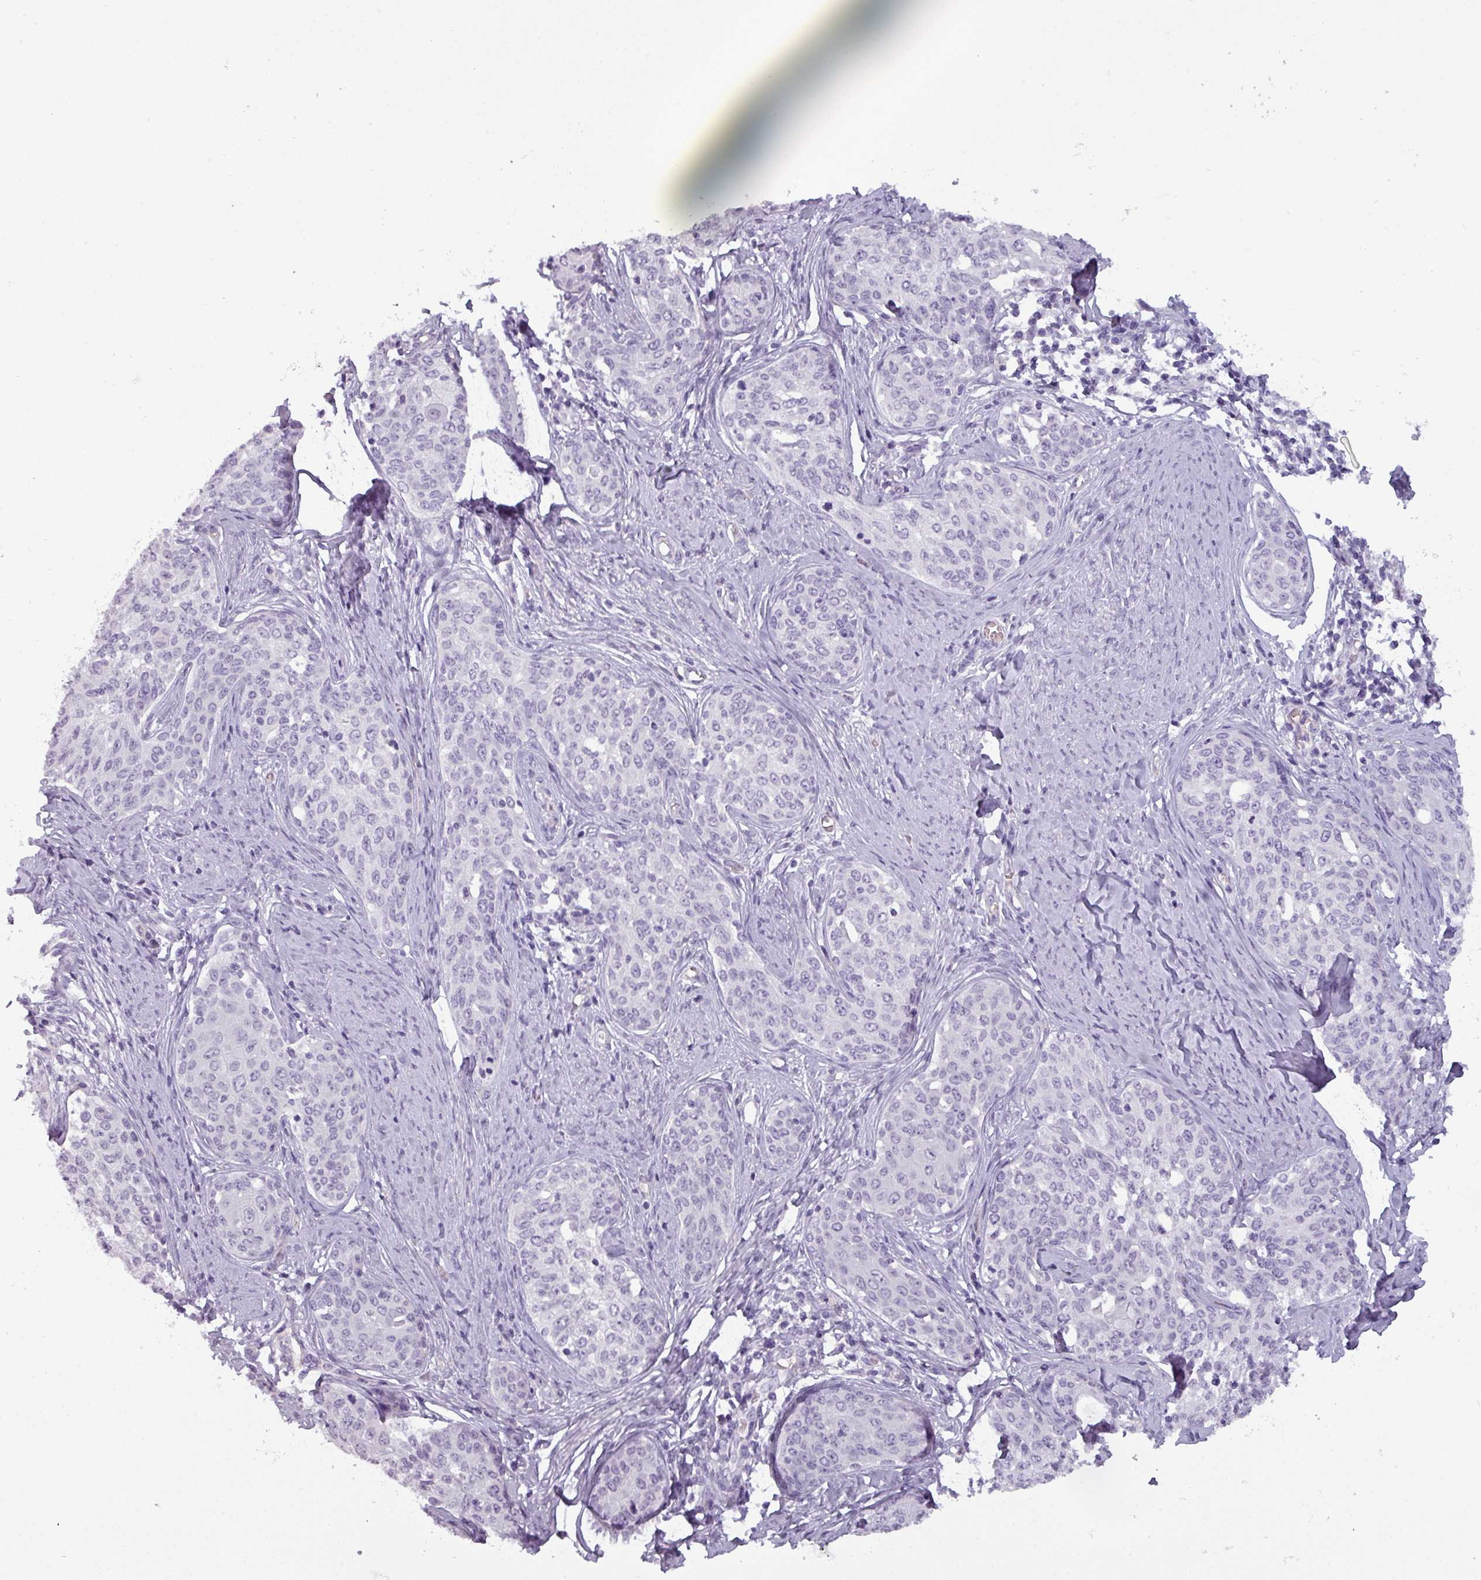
{"staining": {"intensity": "negative", "quantity": "none", "location": "none"}, "tissue": "cervical cancer", "cell_type": "Tumor cells", "image_type": "cancer", "snomed": [{"axis": "morphology", "description": "Squamous cell carcinoma, NOS"}, {"axis": "morphology", "description": "Adenocarcinoma, NOS"}, {"axis": "topography", "description": "Cervix"}], "caption": "High power microscopy micrograph of an immunohistochemistry (IHC) micrograph of cervical cancer, revealing no significant positivity in tumor cells.", "gene": "AREL1", "patient": {"sex": "female", "age": 52}}